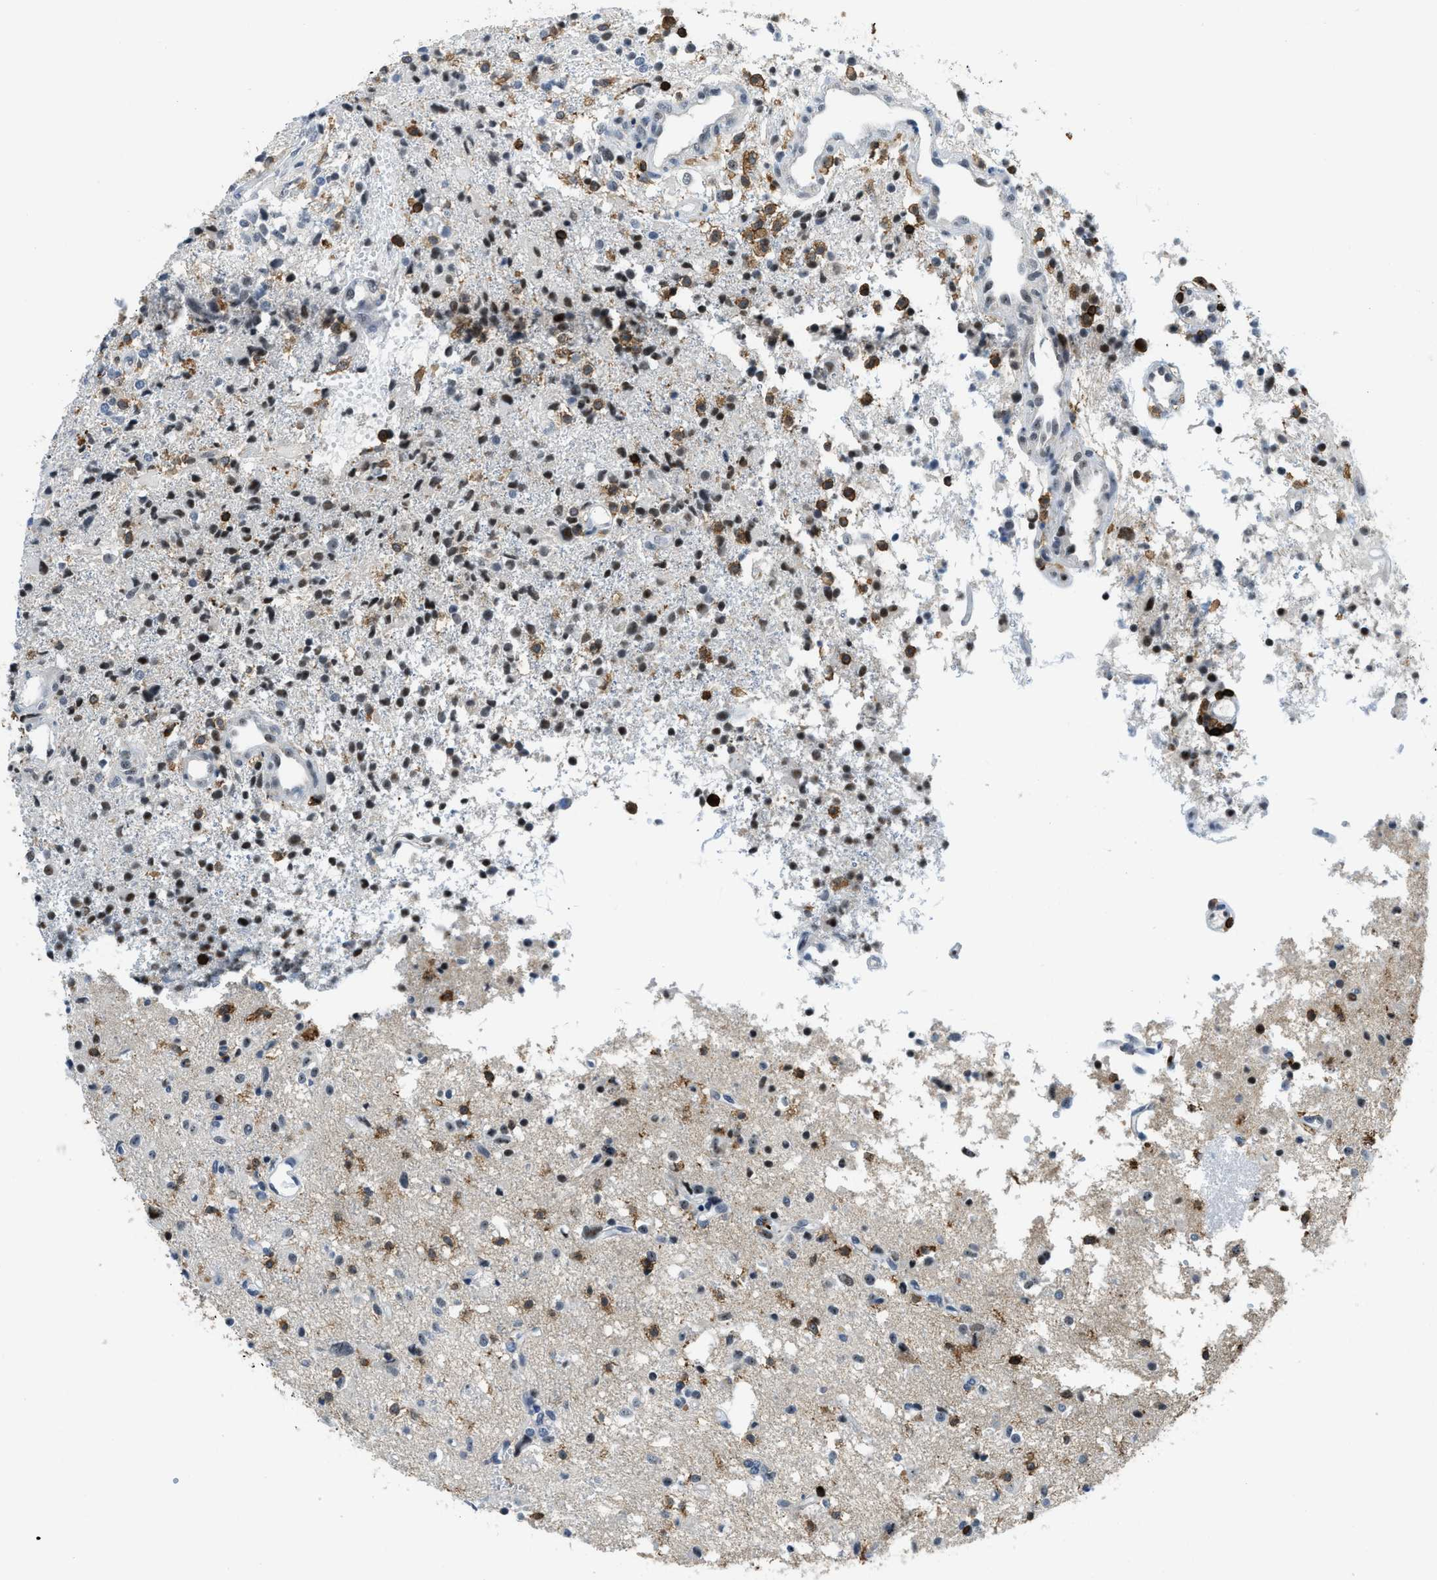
{"staining": {"intensity": "negative", "quantity": "none", "location": "none"}, "tissue": "glioma", "cell_type": "Tumor cells", "image_type": "cancer", "snomed": [{"axis": "morphology", "description": "Glioma, malignant, High grade"}, {"axis": "topography", "description": "Brain"}], "caption": "The photomicrograph reveals no staining of tumor cells in malignant high-grade glioma. The staining was performed using DAB to visualize the protein expression in brown, while the nuclei were stained in blue with hematoxylin (Magnification: 20x).", "gene": "FAM151A", "patient": {"sex": "female", "age": 59}}